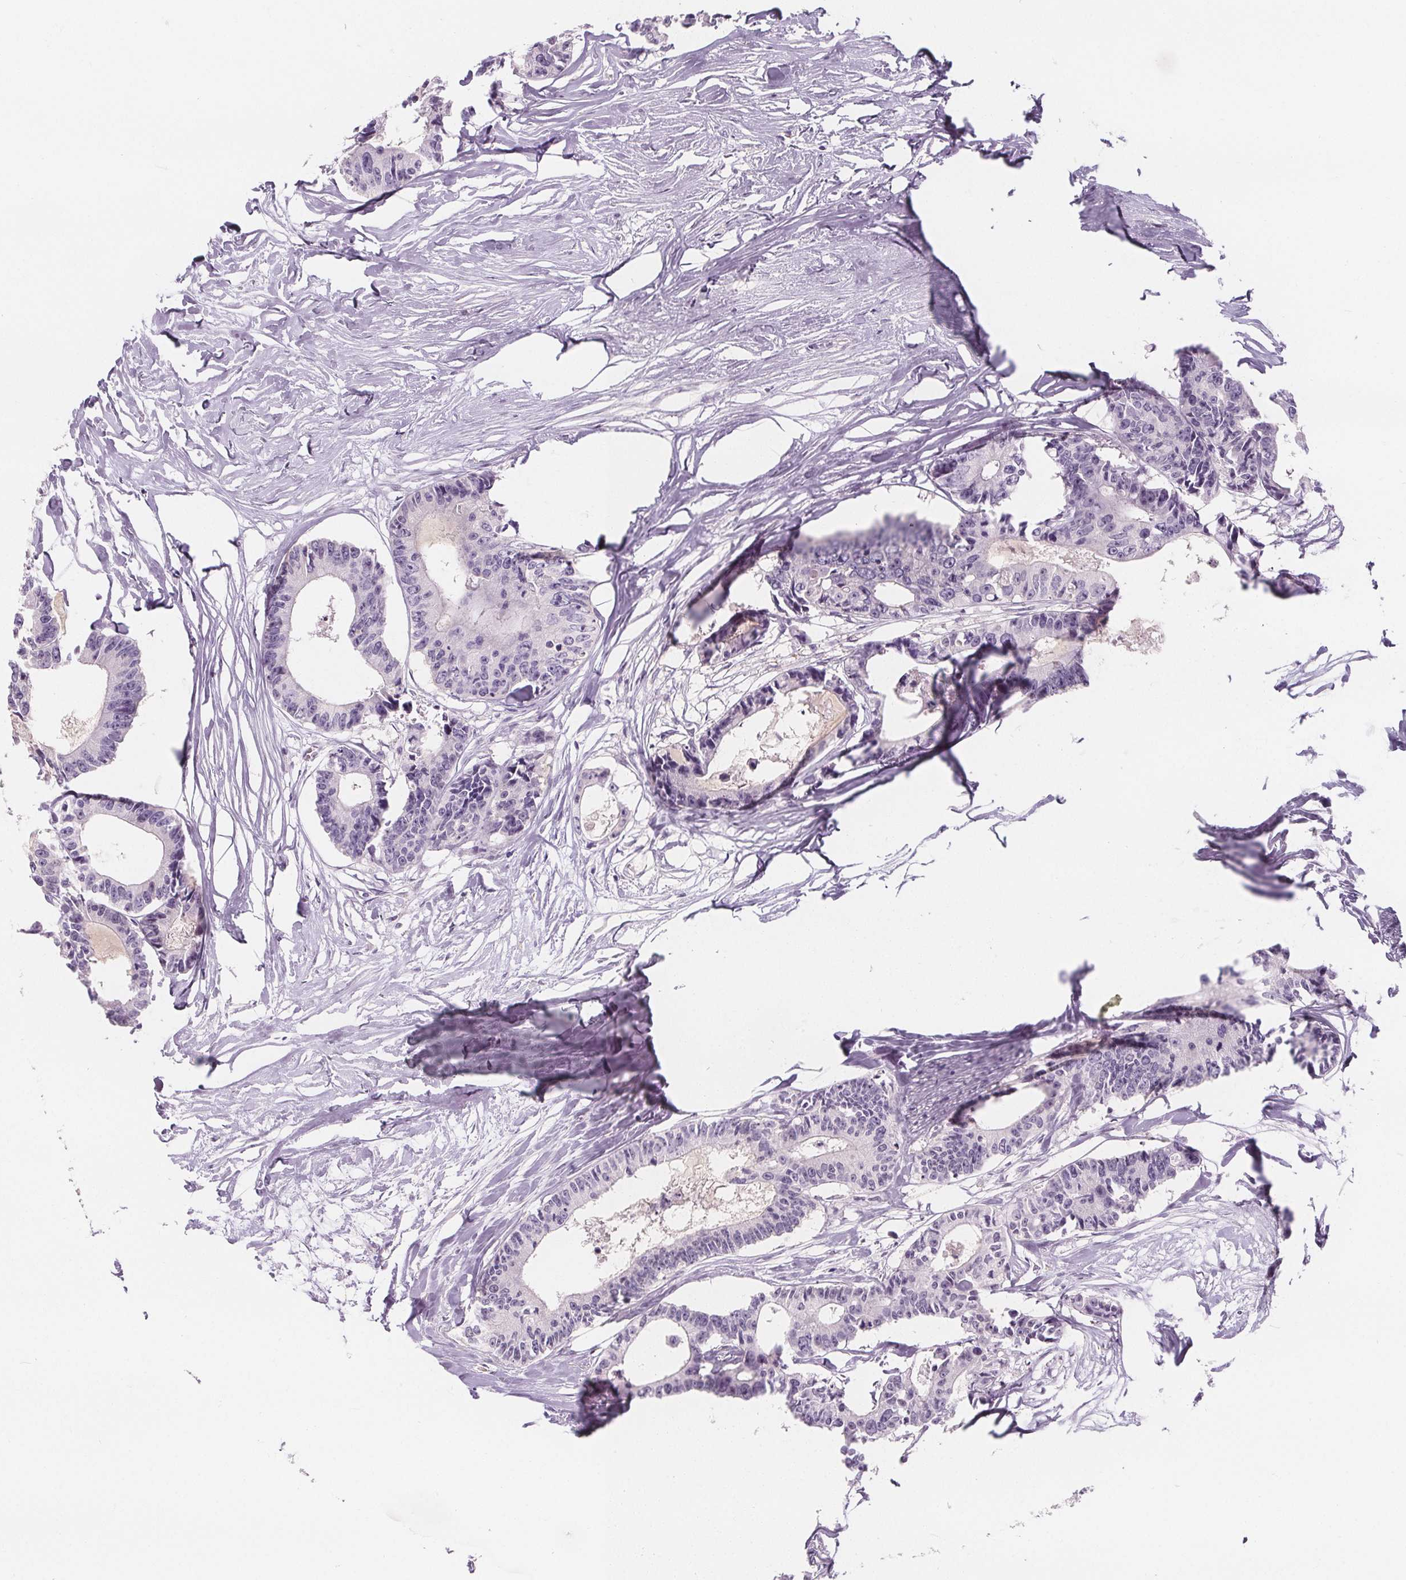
{"staining": {"intensity": "negative", "quantity": "none", "location": "none"}, "tissue": "colorectal cancer", "cell_type": "Tumor cells", "image_type": "cancer", "snomed": [{"axis": "morphology", "description": "Adenocarcinoma, NOS"}, {"axis": "topography", "description": "Rectum"}], "caption": "The micrograph demonstrates no significant positivity in tumor cells of adenocarcinoma (colorectal).", "gene": "UGP2", "patient": {"sex": "male", "age": 57}}